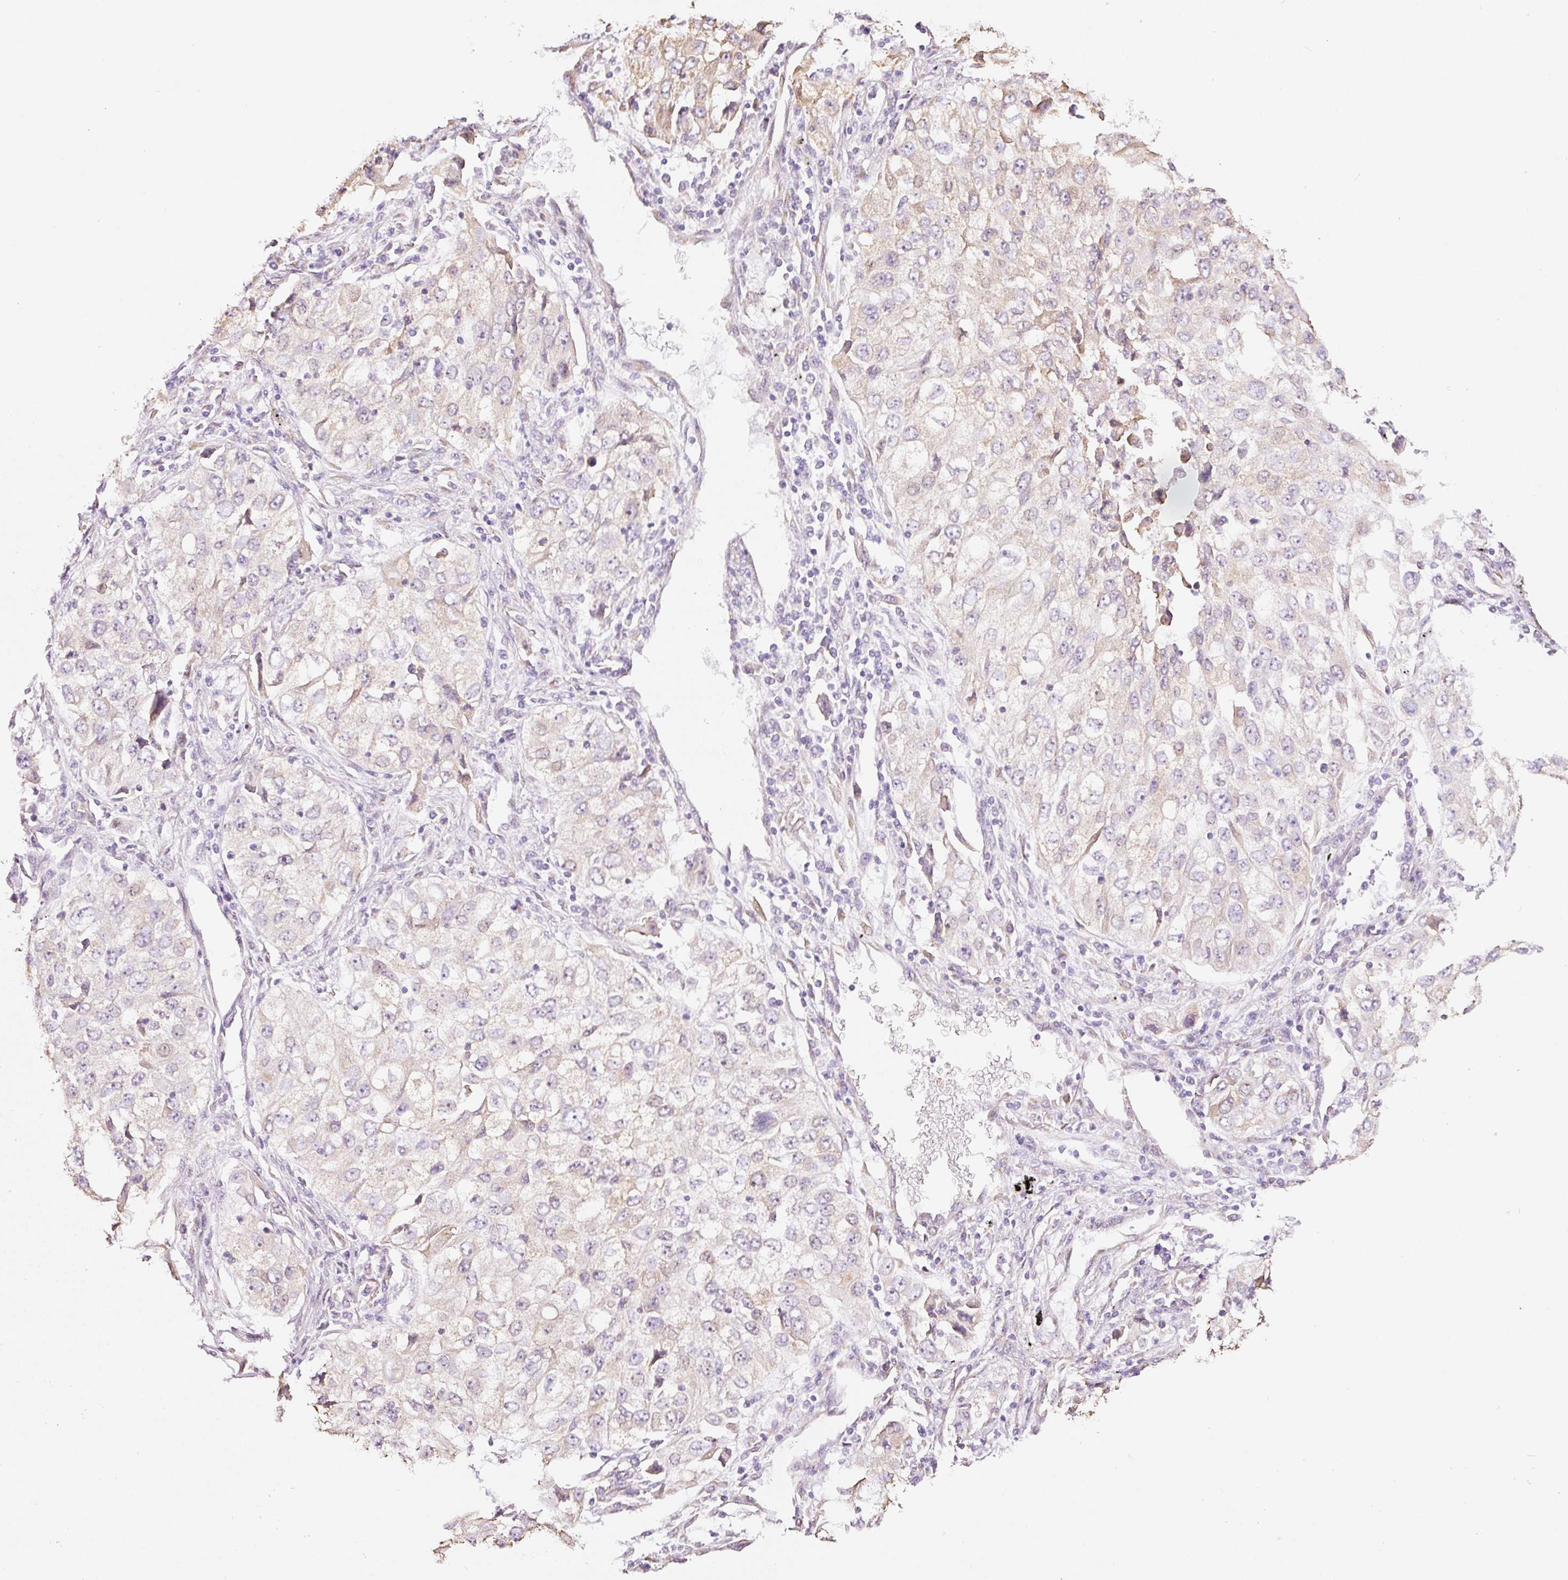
{"staining": {"intensity": "weak", "quantity": "<25%", "location": "cytoplasmic/membranous"}, "tissue": "lung cancer", "cell_type": "Tumor cells", "image_type": "cancer", "snomed": [{"axis": "morphology", "description": "Adenocarcinoma, NOS"}, {"axis": "morphology", "description": "Adenocarcinoma, metastatic, NOS"}, {"axis": "topography", "description": "Lymph node"}, {"axis": "topography", "description": "Lung"}], "caption": "An immunohistochemistry image of lung cancer is shown. There is no staining in tumor cells of lung cancer.", "gene": "GCG", "patient": {"sex": "female", "age": 42}}